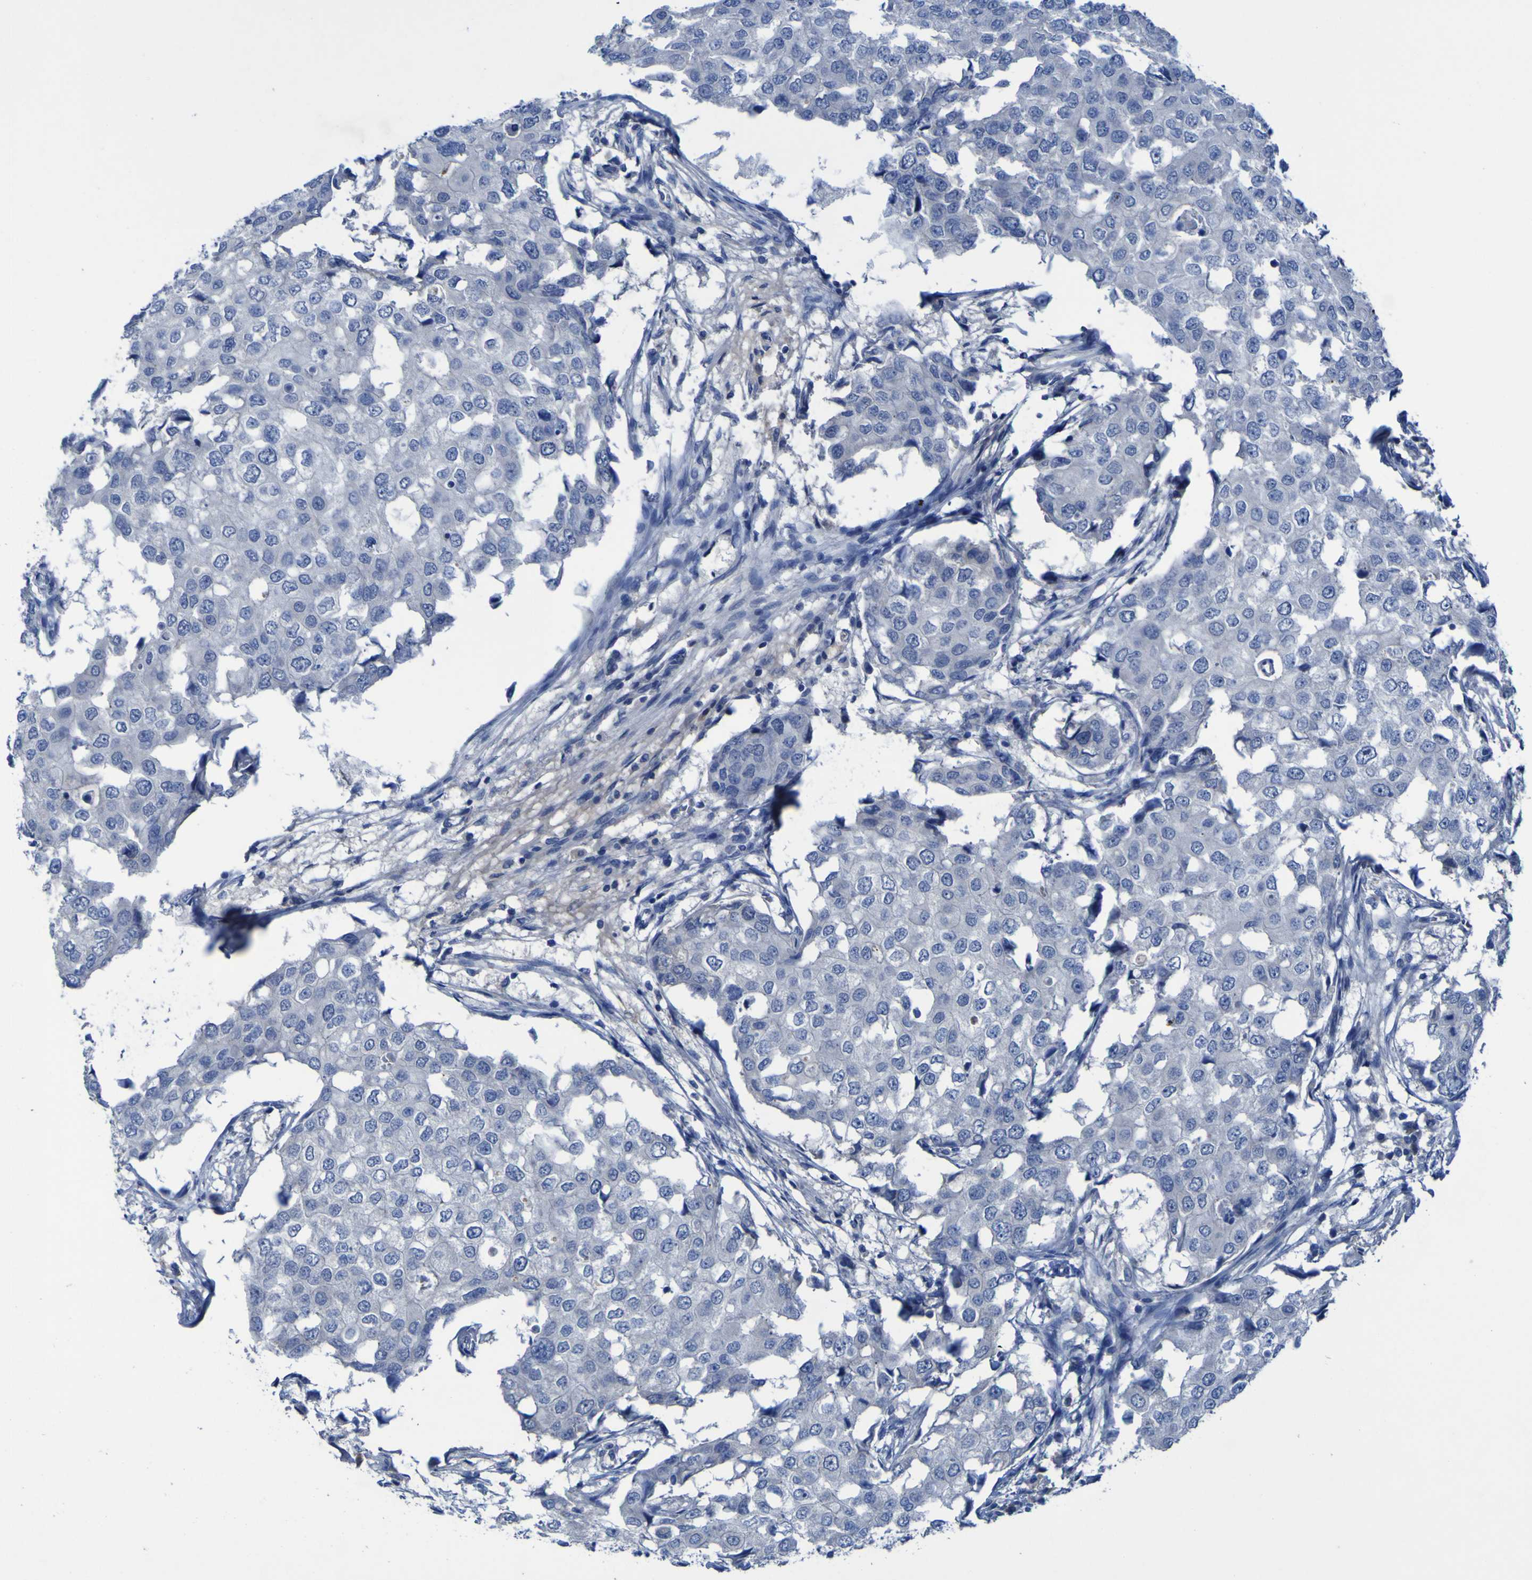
{"staining": {"intensity": "negative", "quantity": "none", "location": "none"}, "tissue": "breast cancer", "cell_type": "Tumor cells", "image_type": "cancer", "snomed": [{"axis": "morphology", "description": "Duct carcinoma"}, {"axis": "topography", "description": "Breast"}], "caption": "Immunohistochemistry of human infiltrating ductal carcinoma (breast) shows no staining in tumor cells.", "gene": "SGK2", "patient": {"sex": "female", "age": 27}}